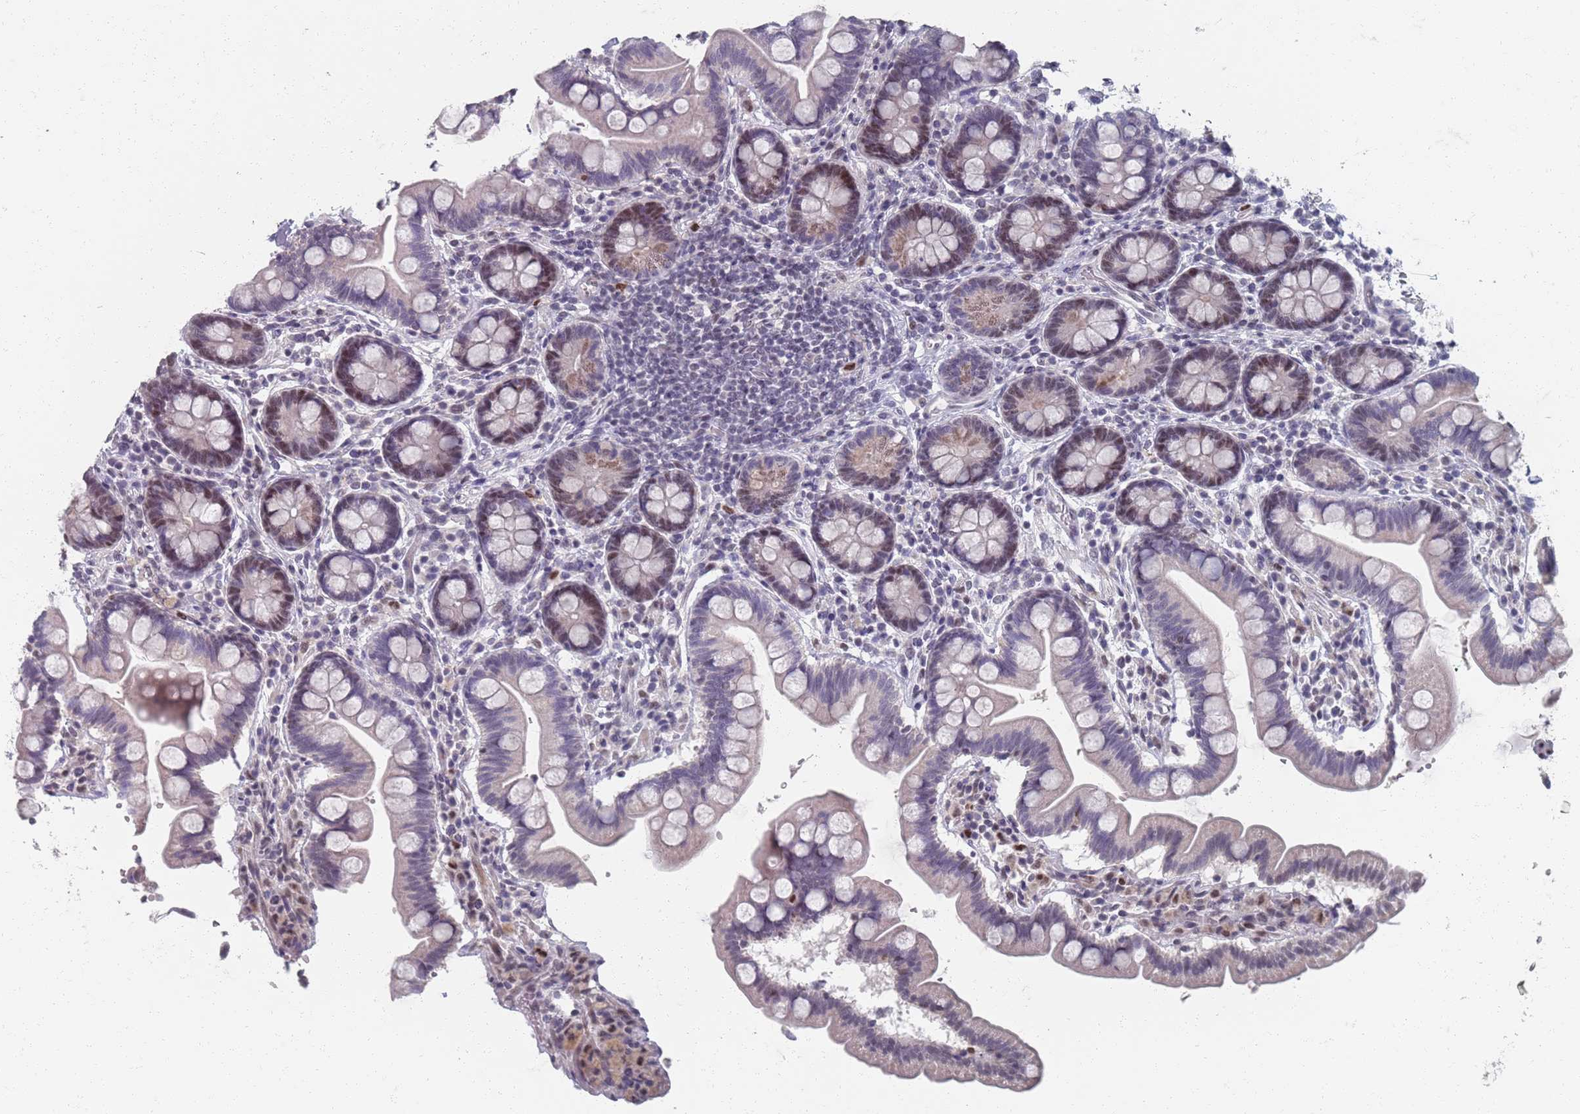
{"staining": {"intensity": "moderate", "quantity": "<25%", "location": "nuclear"}, "tissue": "small intestine", "cell_type": "Glandular cells", "image_type": "normal", "snomed": [{"axis": "morphology", "description": "Normal tissue, NOS"}, {"axis": "topography", "description": "Small intestine"}], "caption": "A brown stain labels moderate nuclear positivity of a protein in glandular cells of benign small intestine.", "gene": "SAMD1", "patient": {"sex": "female", "age": 64}}